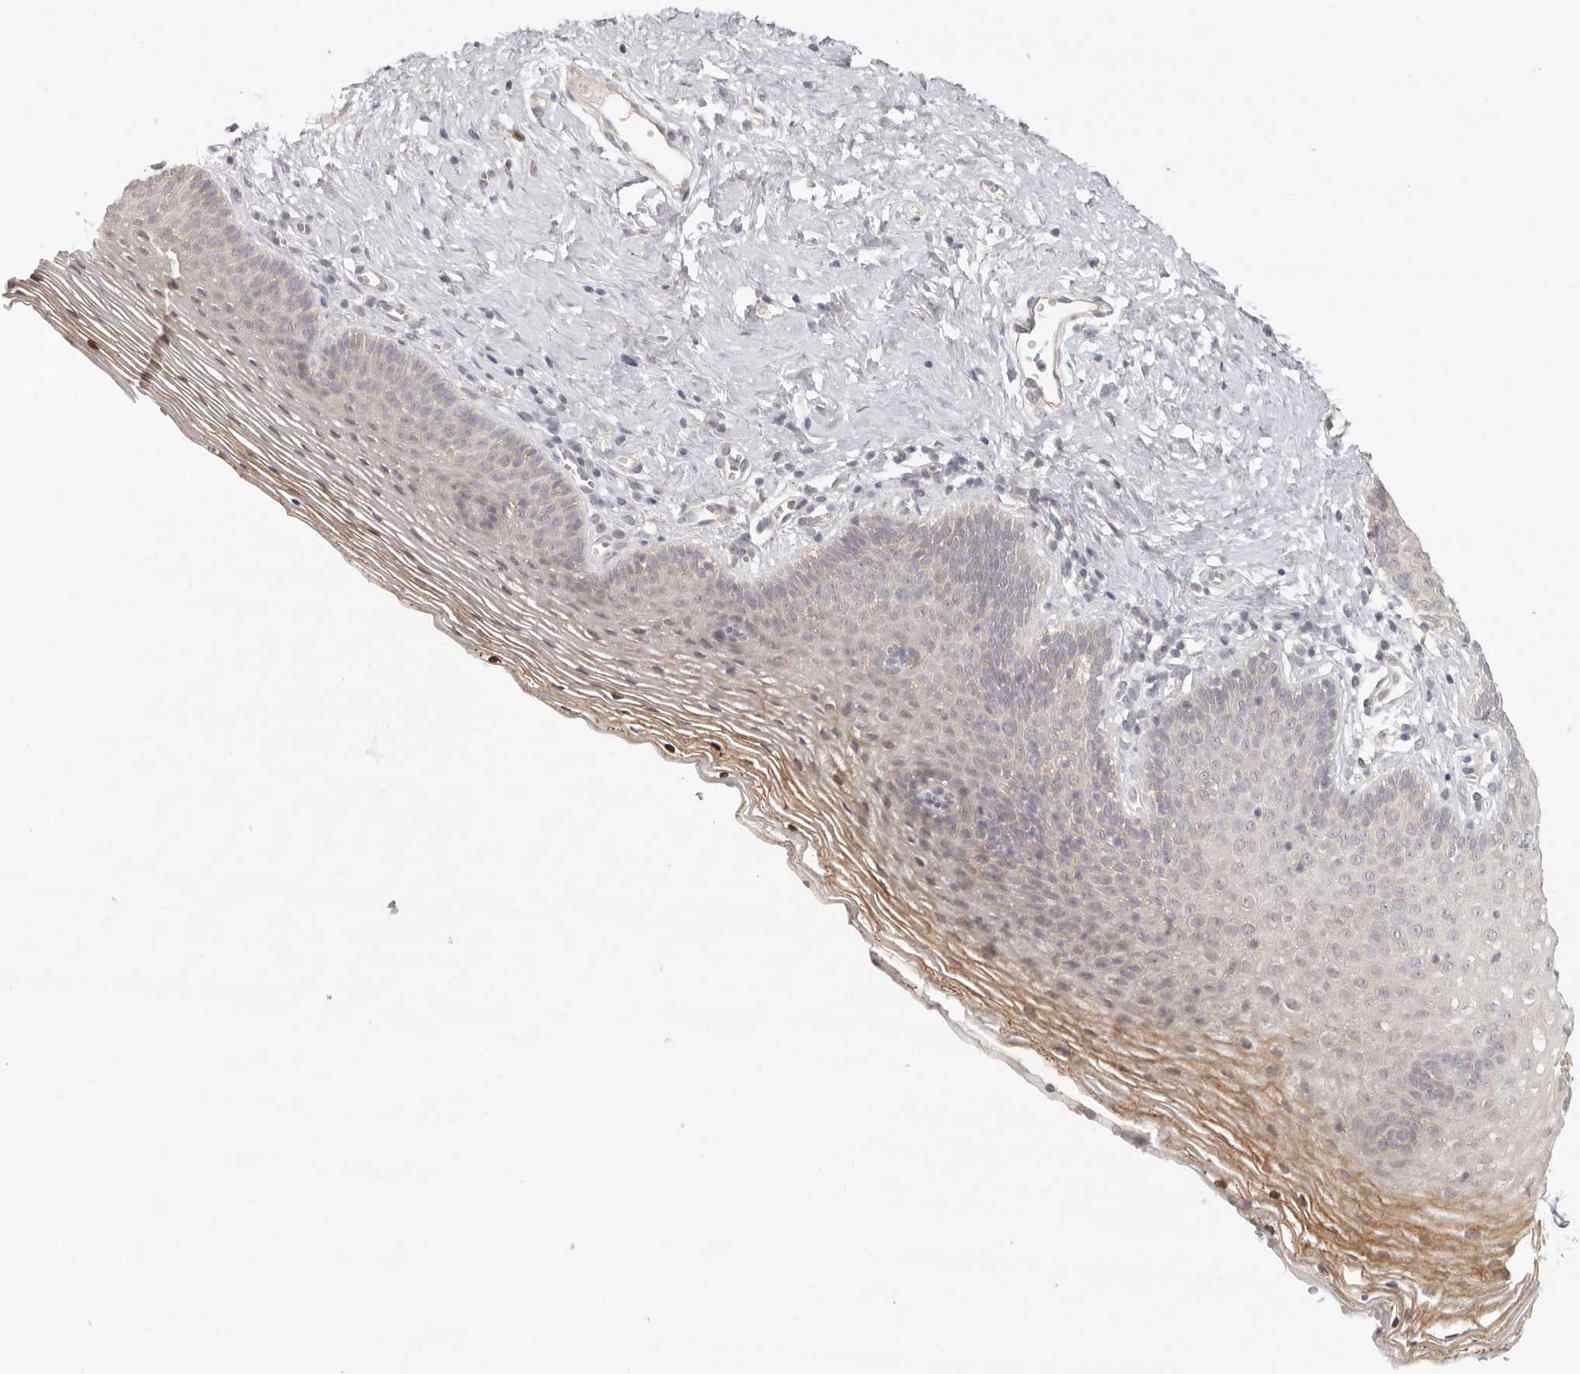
{"staining": {"intensity": "moderate", "quantity": "25%-75%", "location": "cytoplasmic/membranous"}, "tissue": "vagina", "cell_type": "Squamous epithelial cells", "image_type": "normal", "snomed": [{"axis": "morphology", "description": "Normal tissue, NOS"}, {"axis": "topography", "description": "Vagina"}], "caption": "A micrograph of human vagina stained for a protein shows moderate cytoplasmic/membranous brown staining in squamous epithelial cells.", "gene": "AHDC1", "patient": {"sex": "female", "age": 32}}